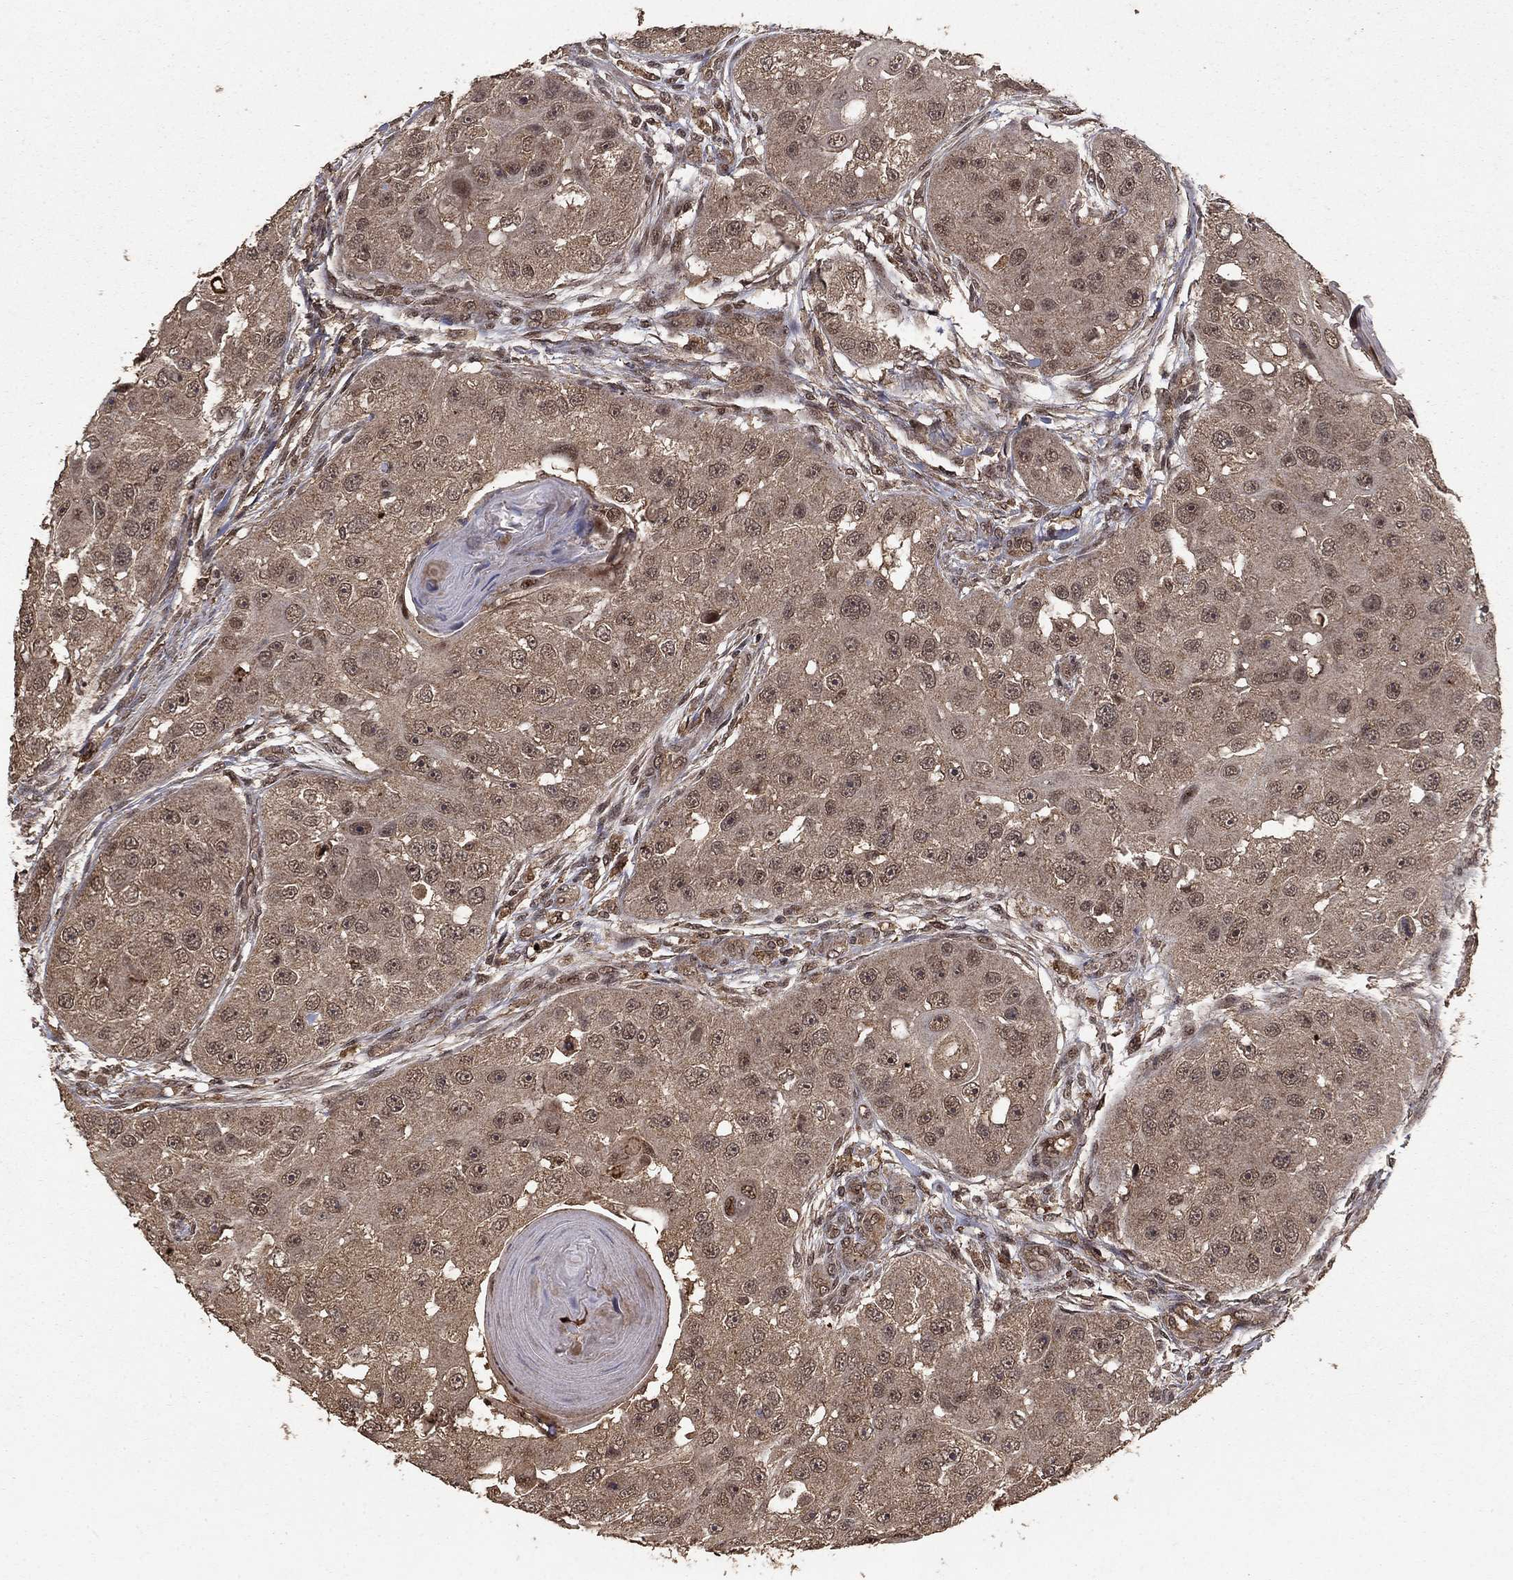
{"staining": {"intensity": "weak", "quantity": "25%-75%", "location": "cytoplasmic/membranous"}, "tissue": "head and neck cancer", "cell_type": "Tumor cells", "image_type": "cancer", "snomed": [{"axis": "morphology", "description": "Squamous cell carcinoma, NOS"}, {"axis": "topography", "description": "Head-Neck"}], "caption": "An IHC photomicrograph of tumor tissue is shown. Protein staining in brown shows weak cytoplasmic/membranous positivity in head and neck cancer (squamous cell carcinoma) within tumor cells. (Brightfield microscopy of DAB IHC at high magnification).", "gene": "PRDM1", "patient": {"sex": "male", "age": 51}}